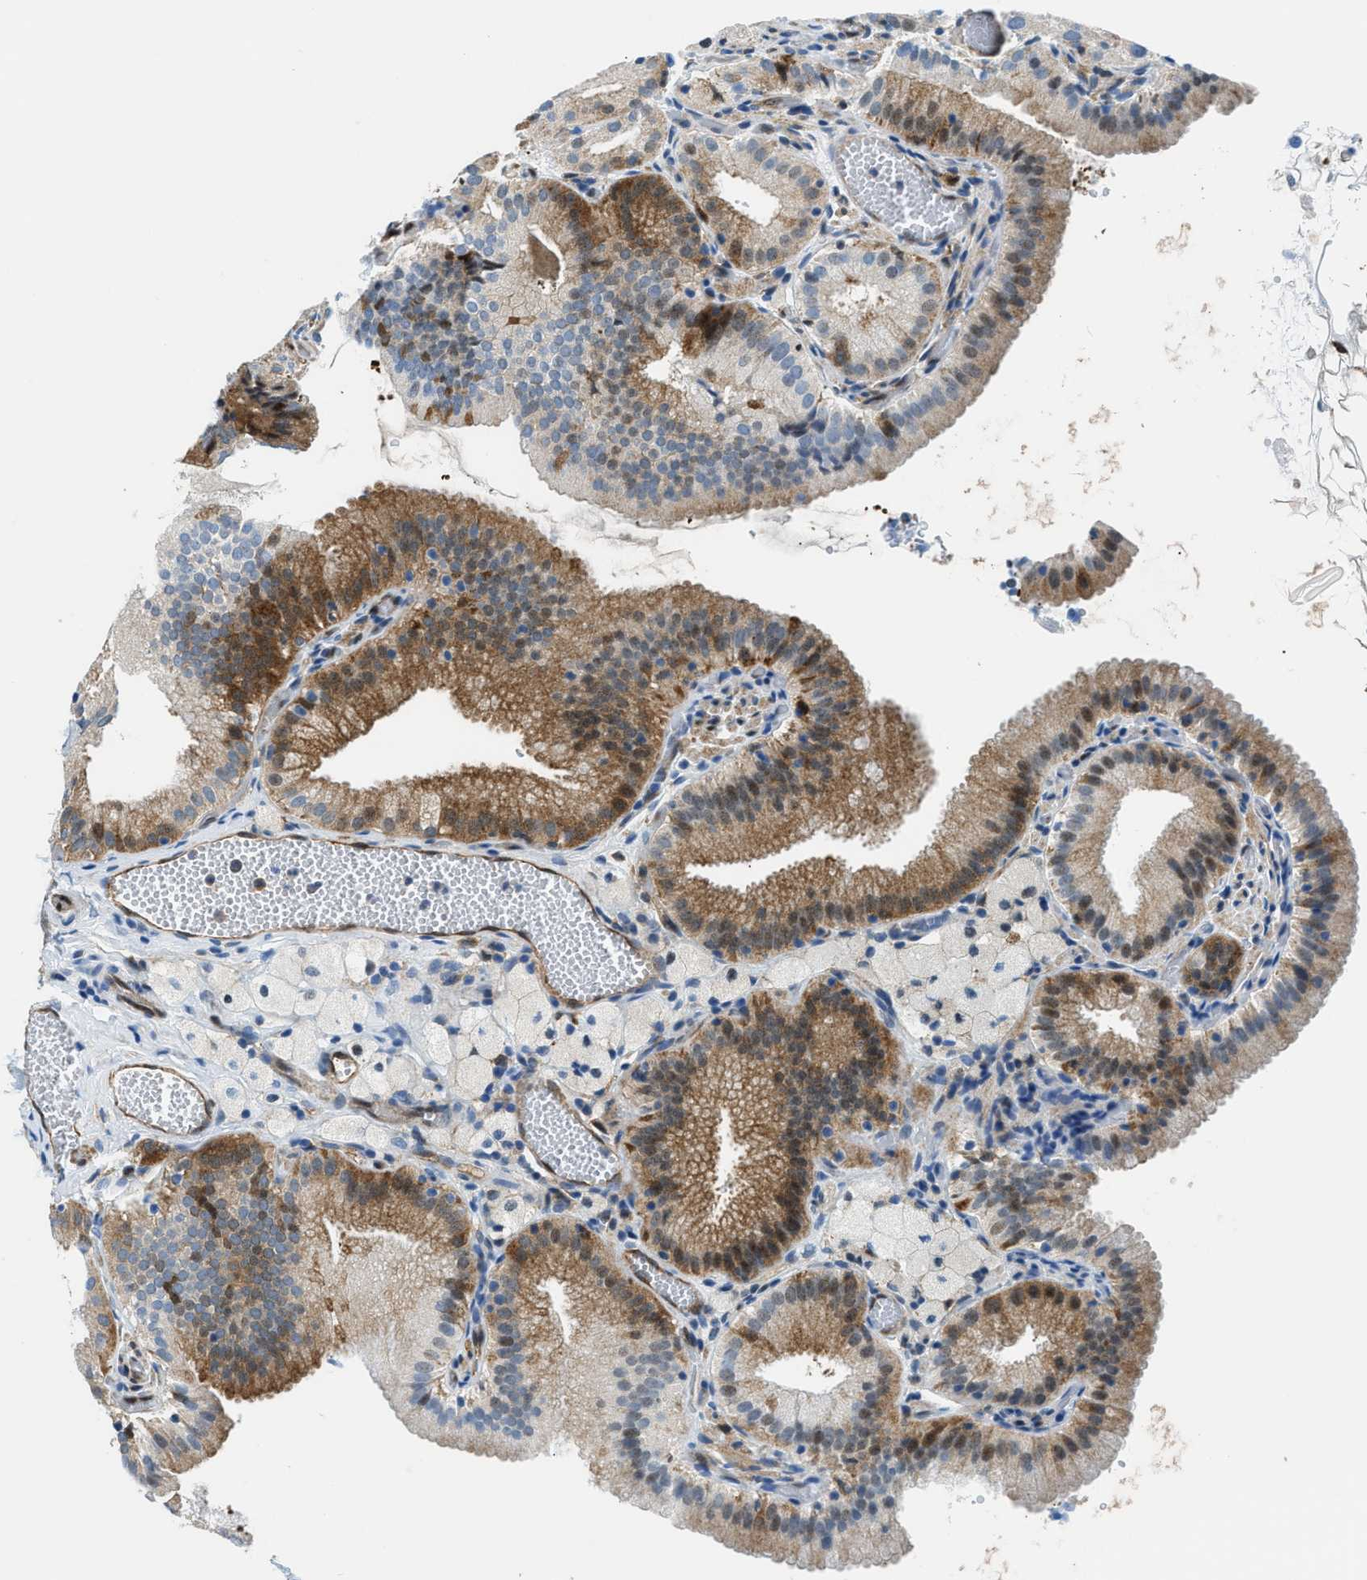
{"staining": {"intensity": "moderate", "quantity": "25%-75%", "location": "cytoplasmic/membranous,nuclear"}, "tissue": "gallbladder", "cell_type": "Glandular cells", "image_type": "normal", "snomed": [{"axis": "morphology", "description": "Normal tissue, NOS"}, {"axis": "topography", "description": "Gallbladder"}], "caption": "This histopathology image shows IHC staining of benign human gallbladder, with medium moderate cytoplasmic/membranous,nuclear staining in about 25%-75% of glandular cells.", "gene": "YWHAE", "patient": {"sex": "male", "age": 54}}